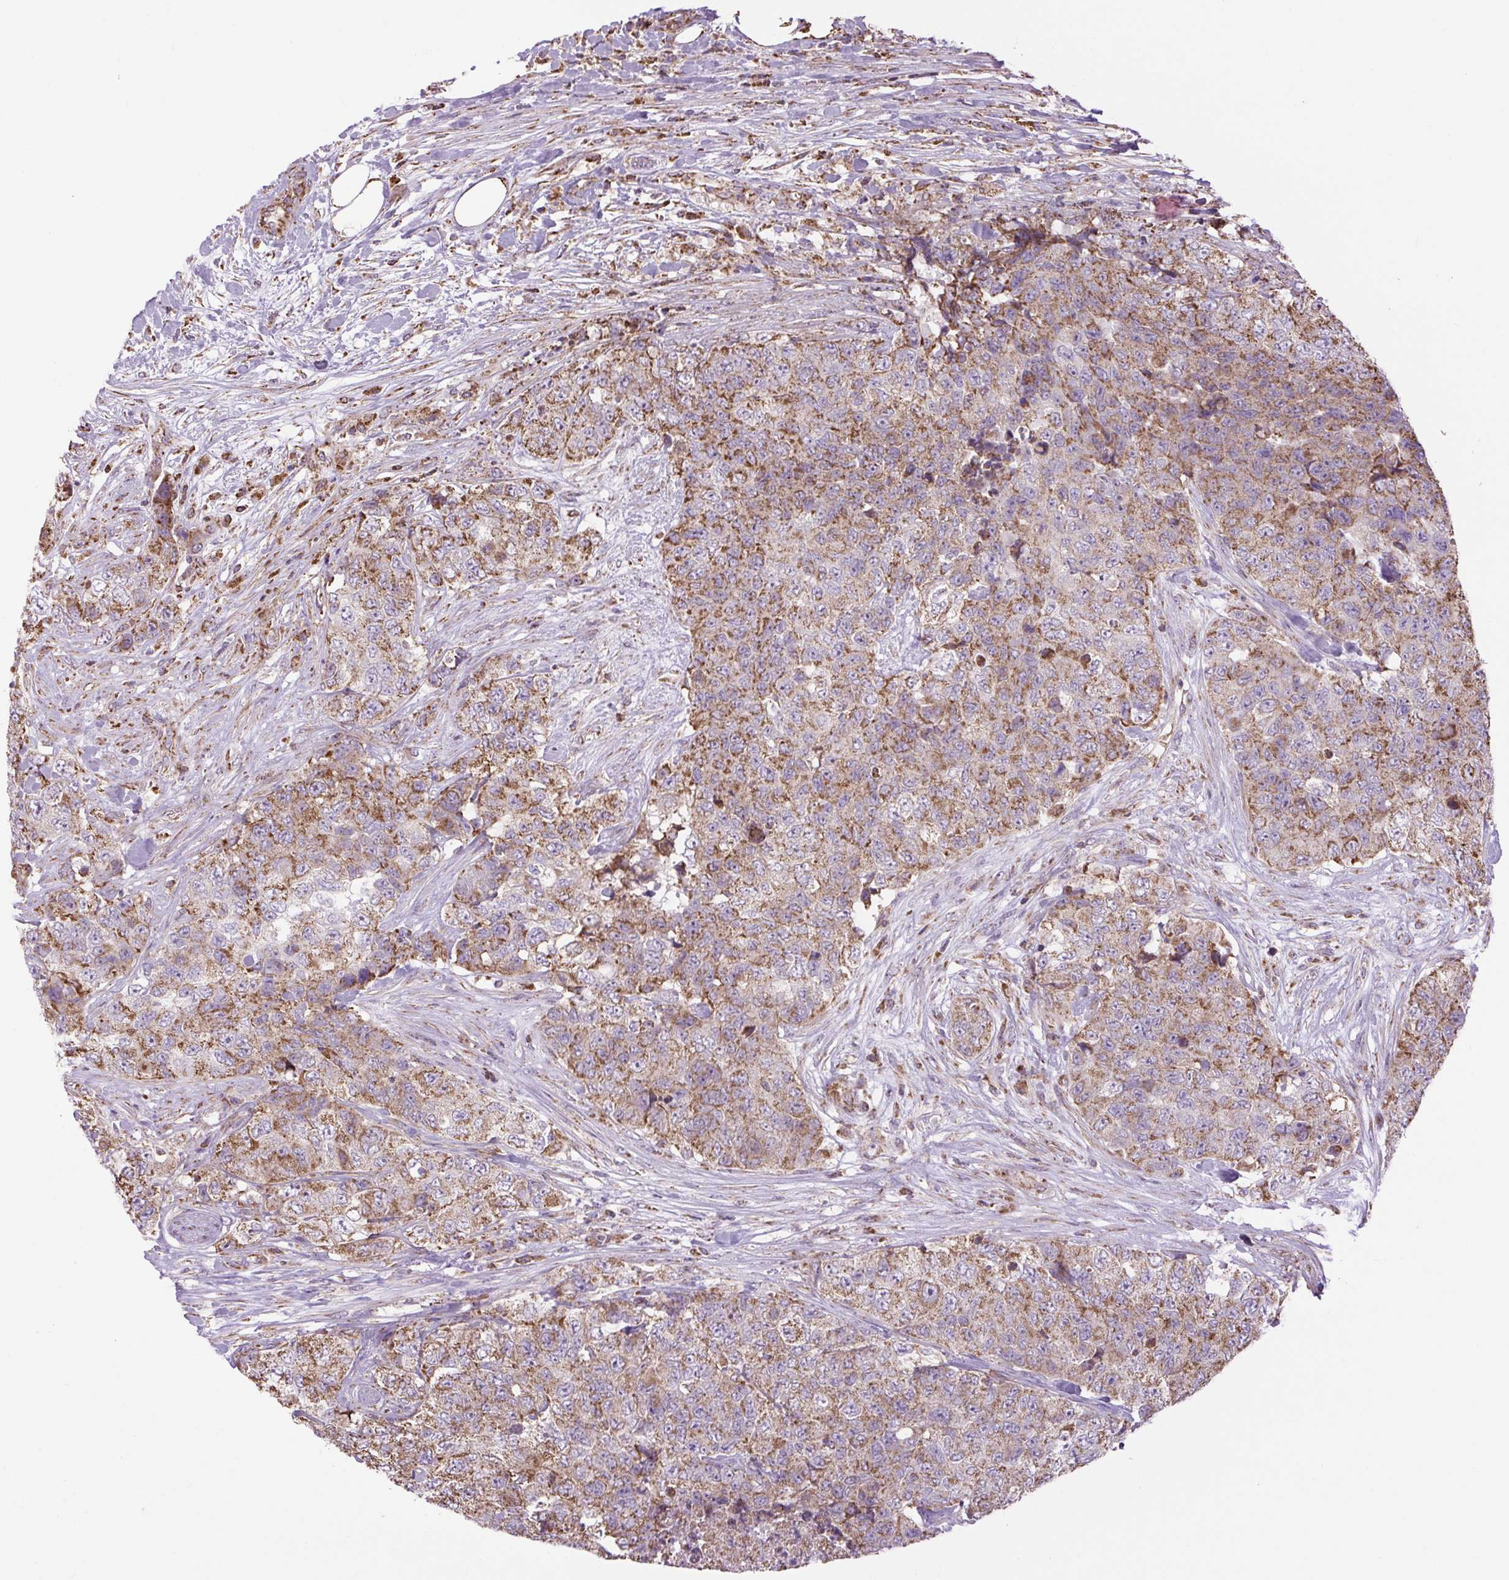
{"staining": {"intensity": "moderate", "quantity": ">75%", "location": "cytoplasmic/membranous"}, "tissue": "urothelial cancer", "cell_type": "Tumor cells", "image_type": "cancer", "snomed": [{"axis": "morphology", "description": "Urothelial carcinoma, High grade"}, {"axis": "topography", "description": "Urinary bladder"}], "caption": "Human urothelial cancer stained with a brown dye shows moderate cytoplasmic/membranous positive positivity in about >75% of tumor cells.", "gene": "PLCG1", "patient": {"sex": "female", "age": 78}}